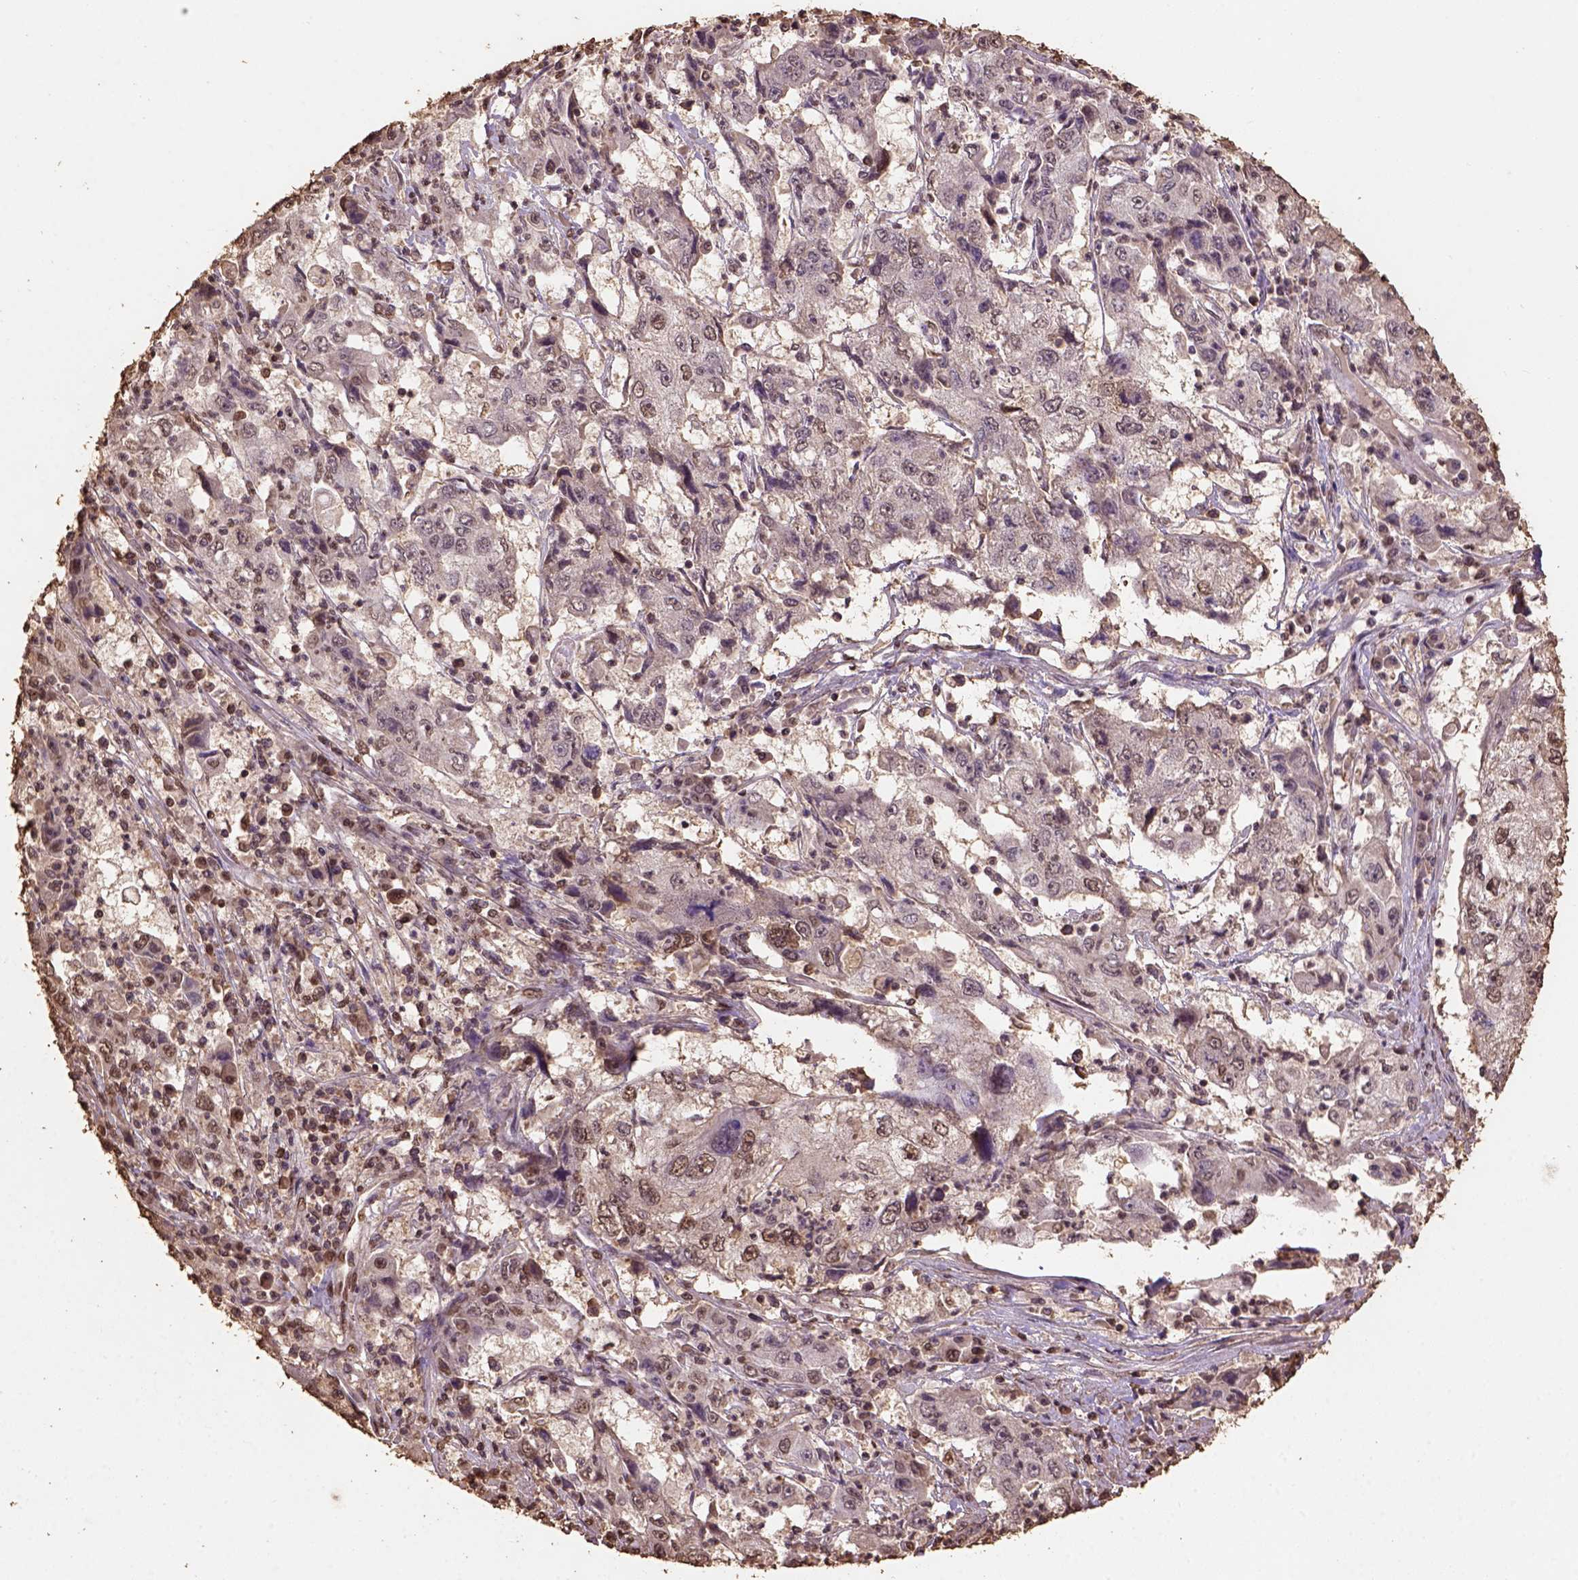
{"staining": {"intensity": "moderate", "quantity": "<25%", "location": "nuclear"}, "tissue": "cervical cancer", "cell_type": "Tumor cells", "image_type": "cancer", "snomed": [{"axis": "morphology", "description": "Squamous cell carcinoma, NOS"}, {"axis": "topography", "description": "Cervix"}], "caption": "Protein expression analysis of cervical cancer (squamous cell carcinoma) exhibits moderate nuclear positivity in approximately <25% of tumor cells.", "gene": "CSTF2T", "patient": {"sex": "female", "age": 36}}